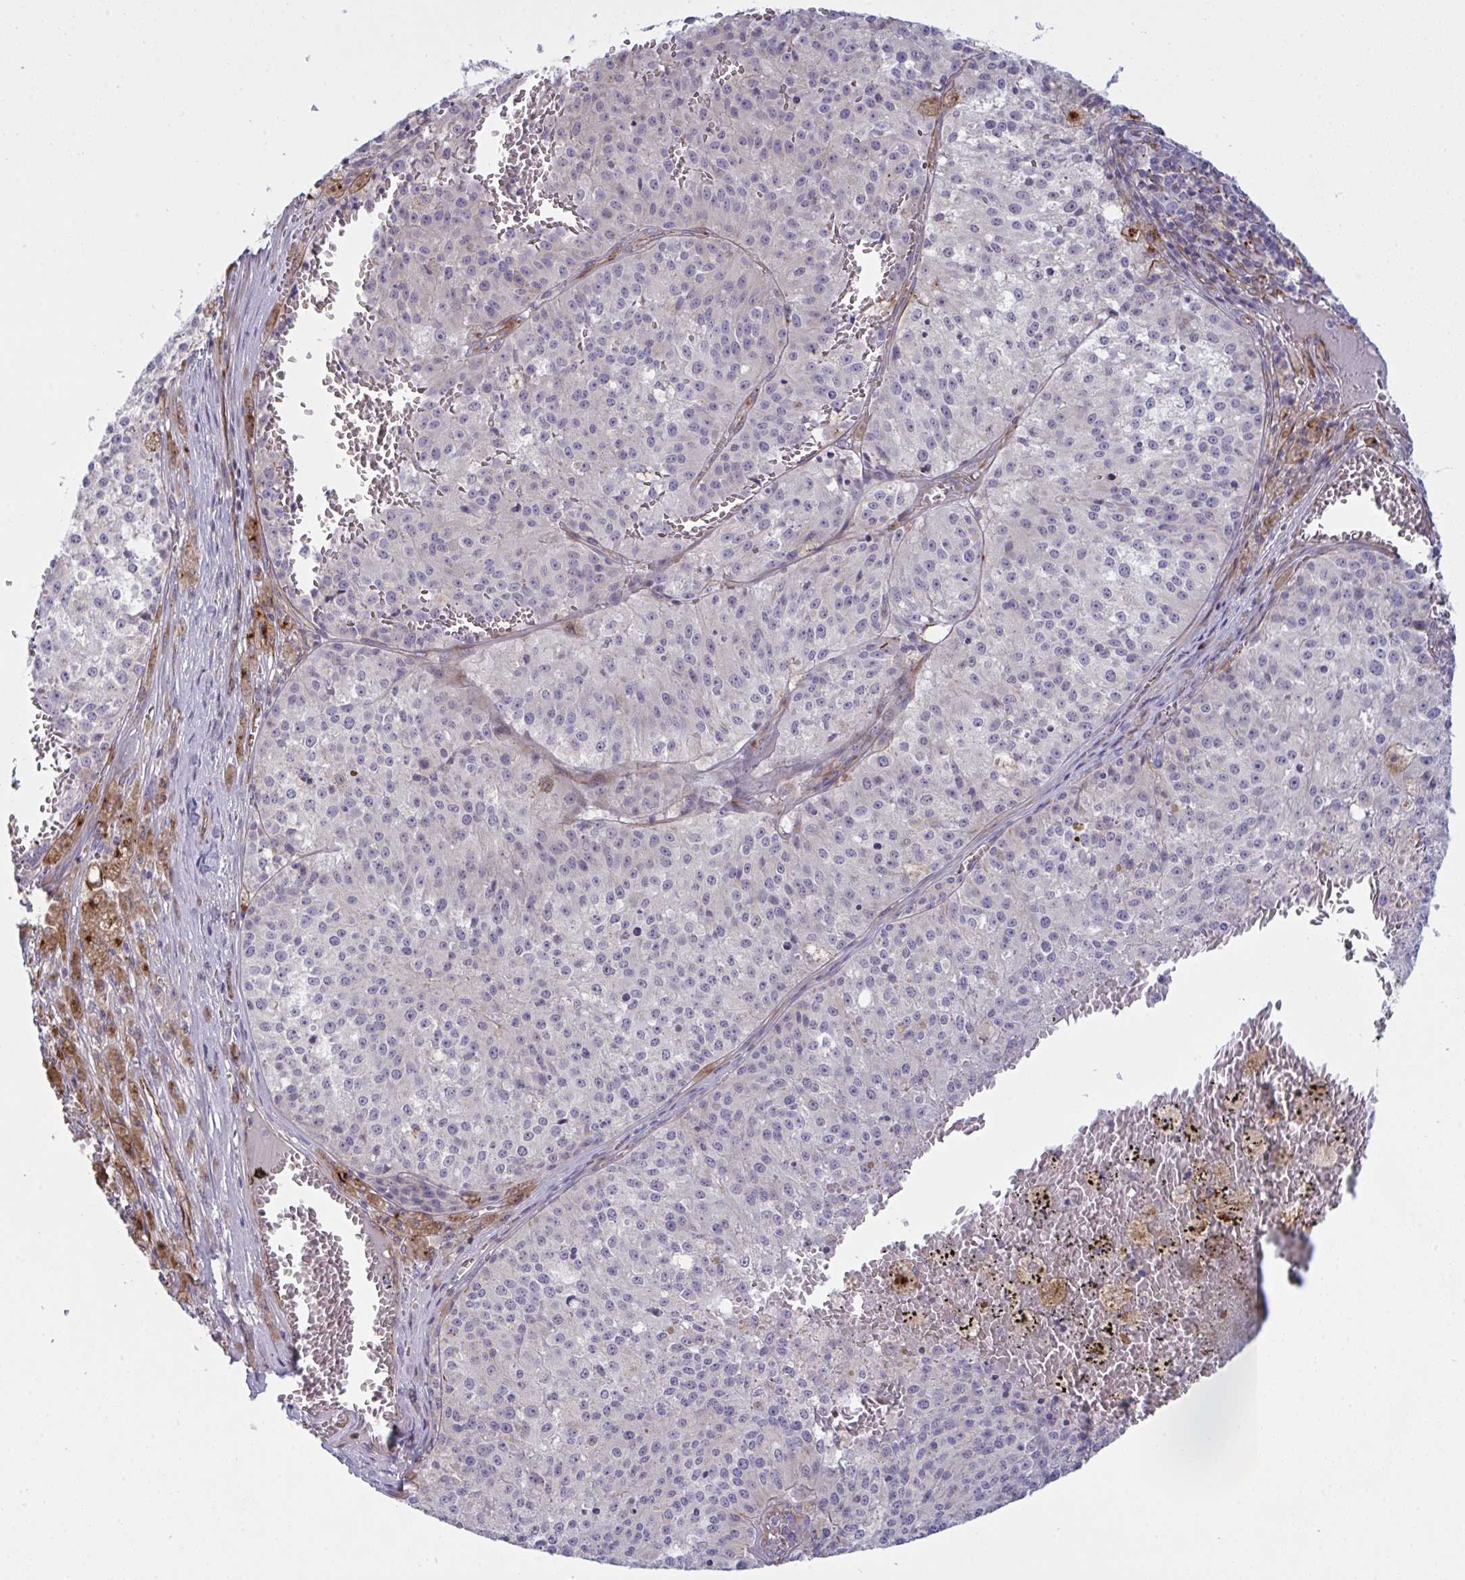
{"staining": {"intensity": "negative", "quantity": "none", "location": "none"}, "tissue": "melanoma", "cell_type": "Tumor cells", "image_type": "cancer", "snomed": [{"axis": "morphology", "description": "Malignant melanoma, Metastatic site"}, {"axis": "topography", "description": "Lymph node"}], "caption": "Immunohistochemistry (IHC) micrograph of neoplastic tissue: malignant melanoma (metastatic site) stained with DAB (3,3'-diaminobenzidine) reveals no significant protein positivity in tumor cells.", "gene": "DCBLD1", "patient": {"sex": "female", "age": 64}}